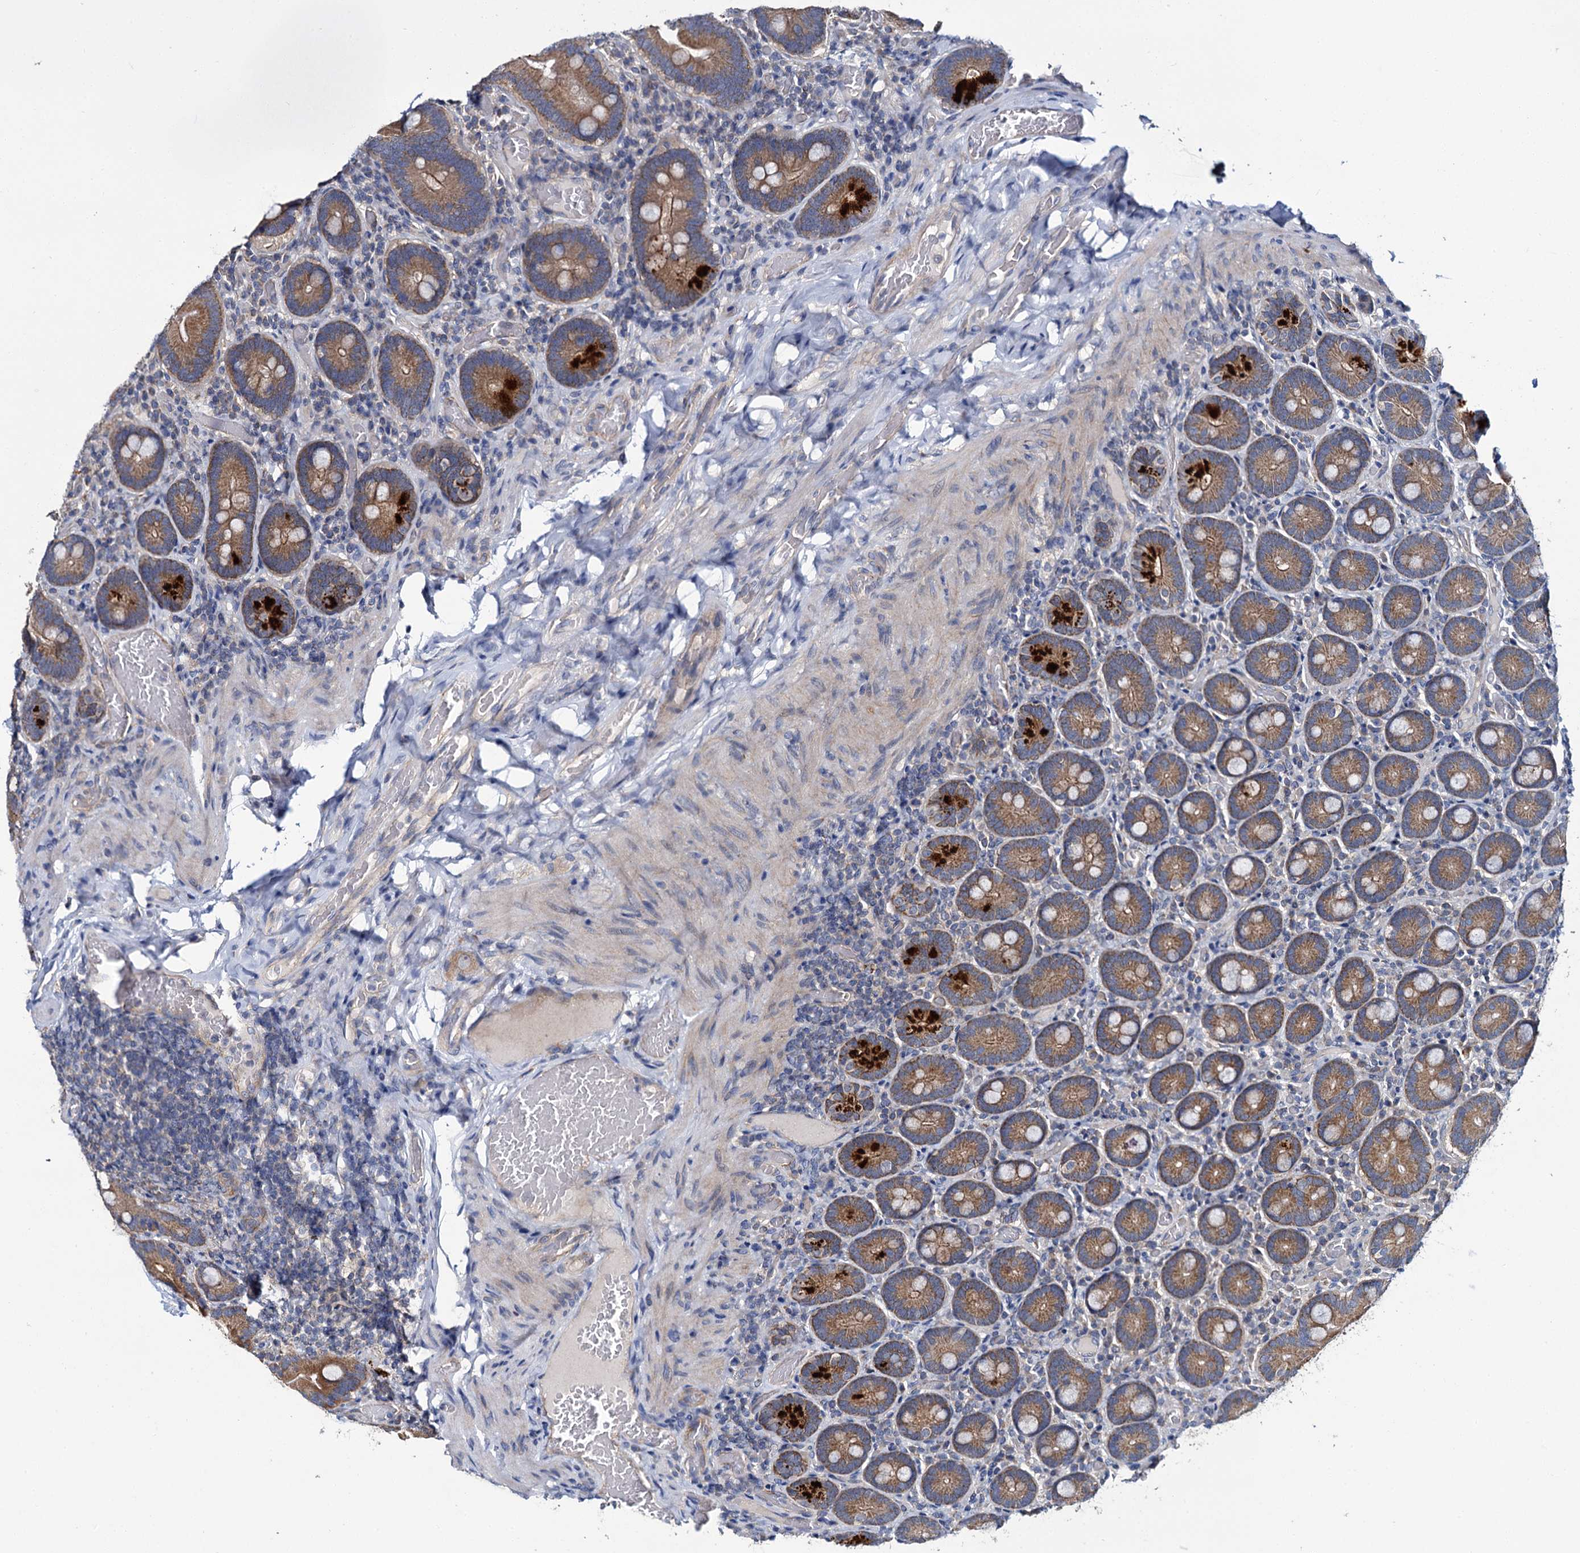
{"staining": {"intensity": "strong", "quantity": ">75%", "location": "cytoplasmic/membranous"}, "tissue": "duodenum", "cell_type": "Glandular cells", "image_type": "normal", "snomed": [{"axis": "morphology", "description": "Normal tissue, NOS"}, {"axis": "topography", "description": "Duodenum"}], "caption": "An immunohistochemistry micrograph of unremarkable tissue is shown. Protein staining in brown labels strong cytoplasmic/membranous positivity in duodenum within glandular cells.", "gene": "CEP295", "patient": {"sex": "female", "age": 62}}